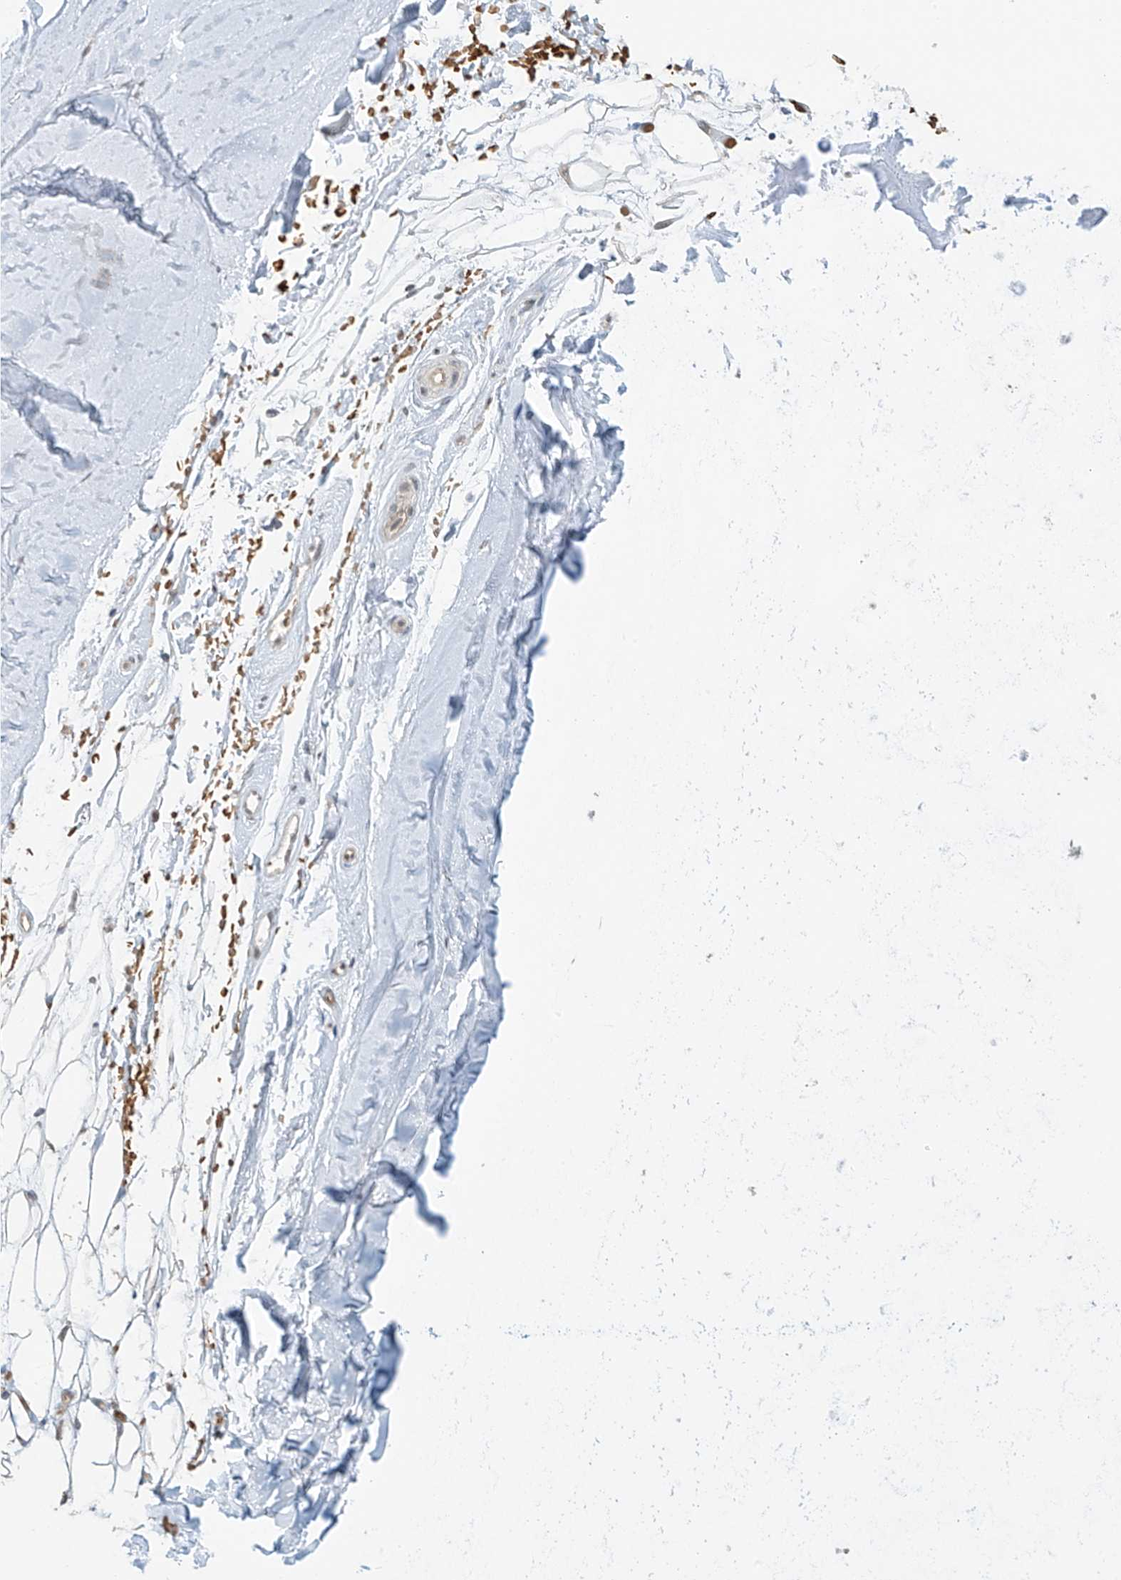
{"staining": {"intensity": "weak", "quantity": "25%-75%", "location": "nuclear"}, "tissue": "adipose tissue", "cell_type": "Adipocytes", "image_type": "normal", "snomed": [{"axis": "morphology", "description": "Normal tissue, NOS"}, {"axis": "morphology", "description": "Basal cell carcinoma"}, {"axis": "topography", "description": "Skin"}], "caption": "Adipocytes demonstrate low levels of weak nuclear staining in about 25%-75% of cells in normal adipose tissue. The staining is performed using DAB brown chromogen to label protein expression. The nuclei are counter-stained blue using hematoxylin.", "gene": "MCM9", "patient": {"sex": "female", "age": 89}}